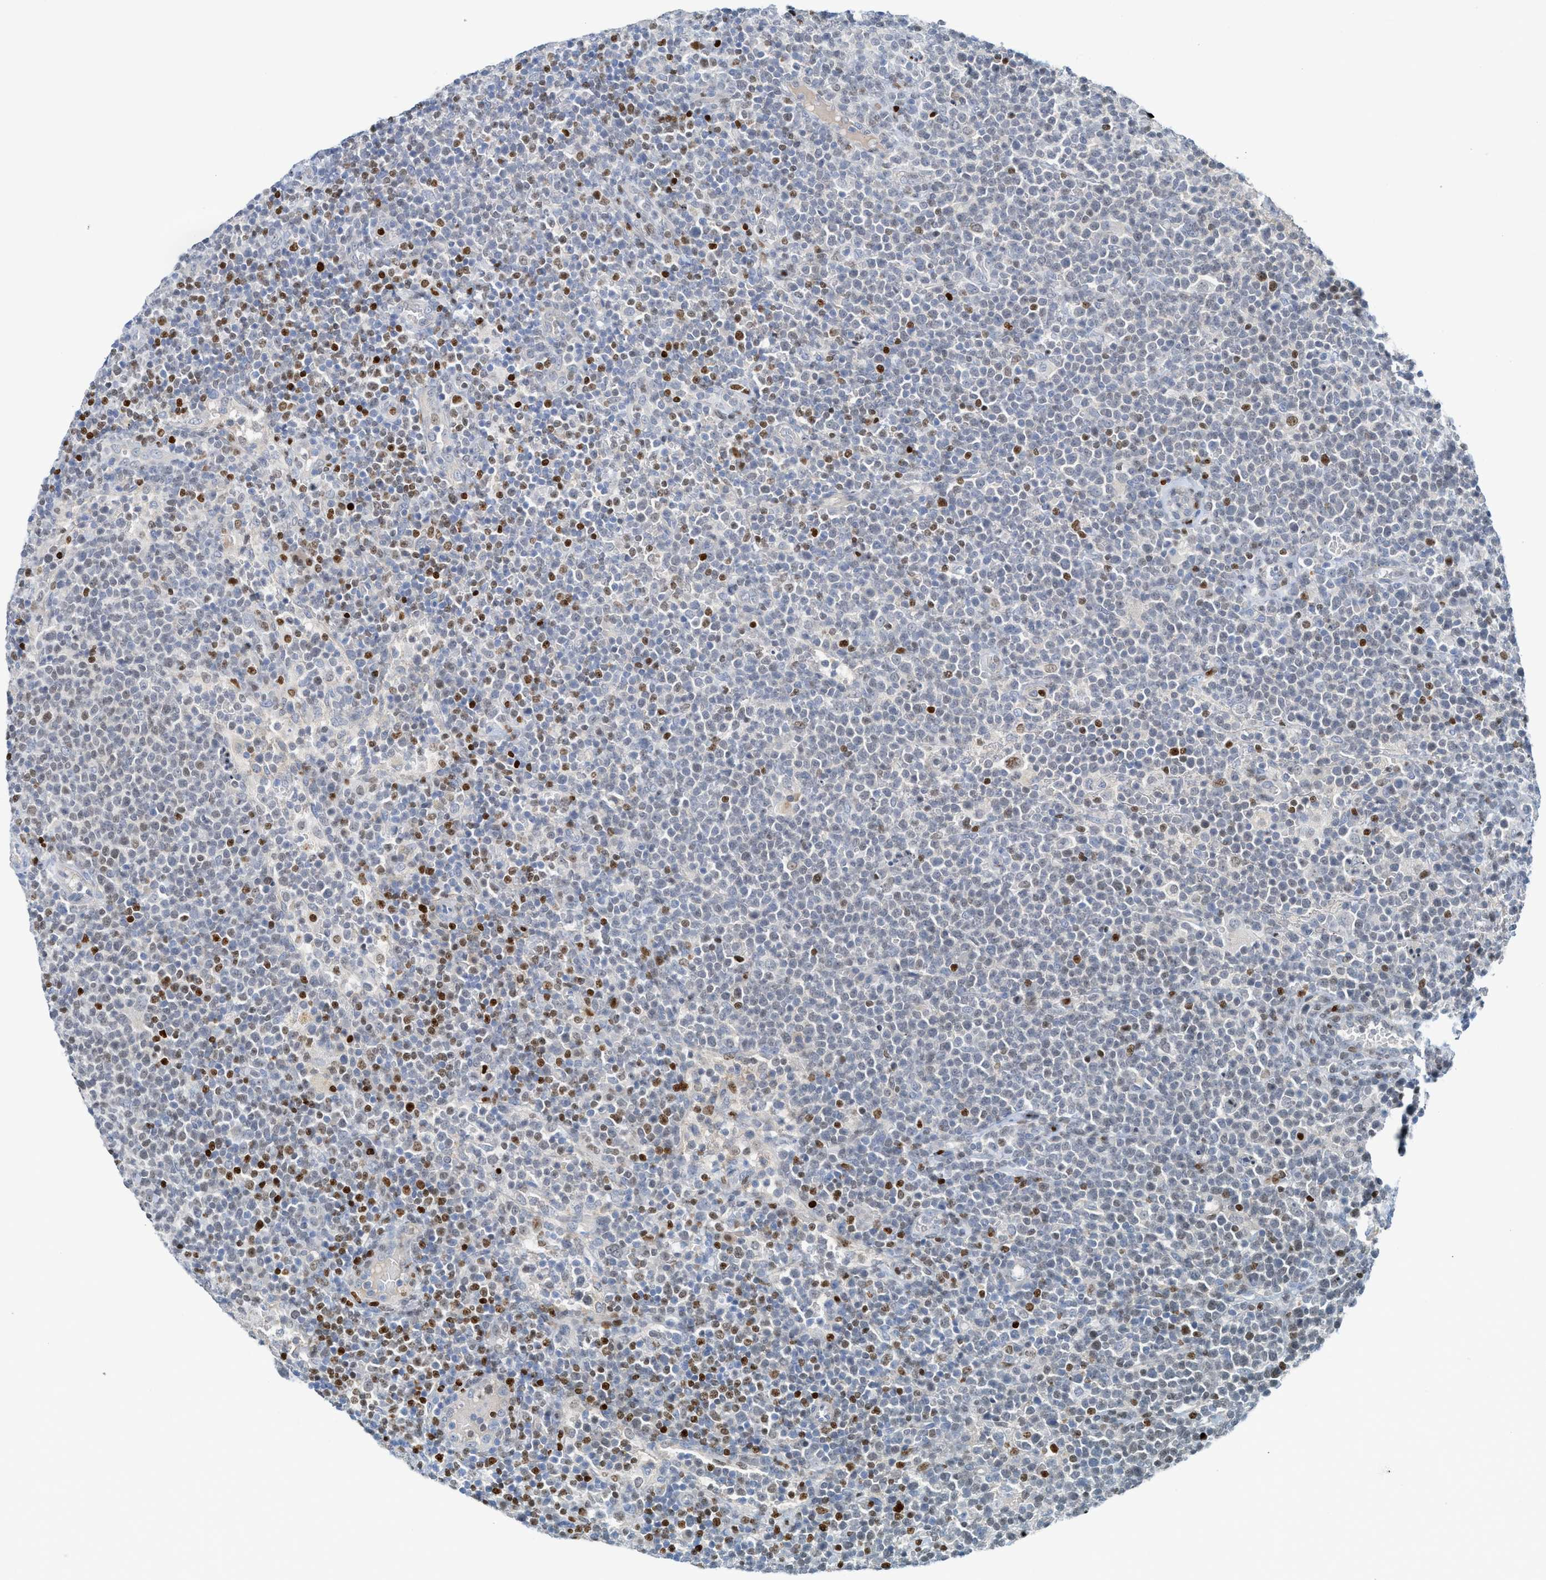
{"staining": {"intensity": "moderate", "quantity": "<25%", "location": "nuclear"}, "tissue": "lymphoma", "cell_type": "Tumor cells", "image_type": "cancer", "snomed": [{"axis": "morphology", "description": "Malignant lymphoma, non-Hodgkin's type, High grade"}, {"axis": "topography", "description": "Lymph node"}], "caption": "A photomicrograph of lymphoma stained for a protein displays moderate nuclear brown staining in tumor cells.", "gene": "SH3D19", "patient": {"sex": "male", "age": 61}}